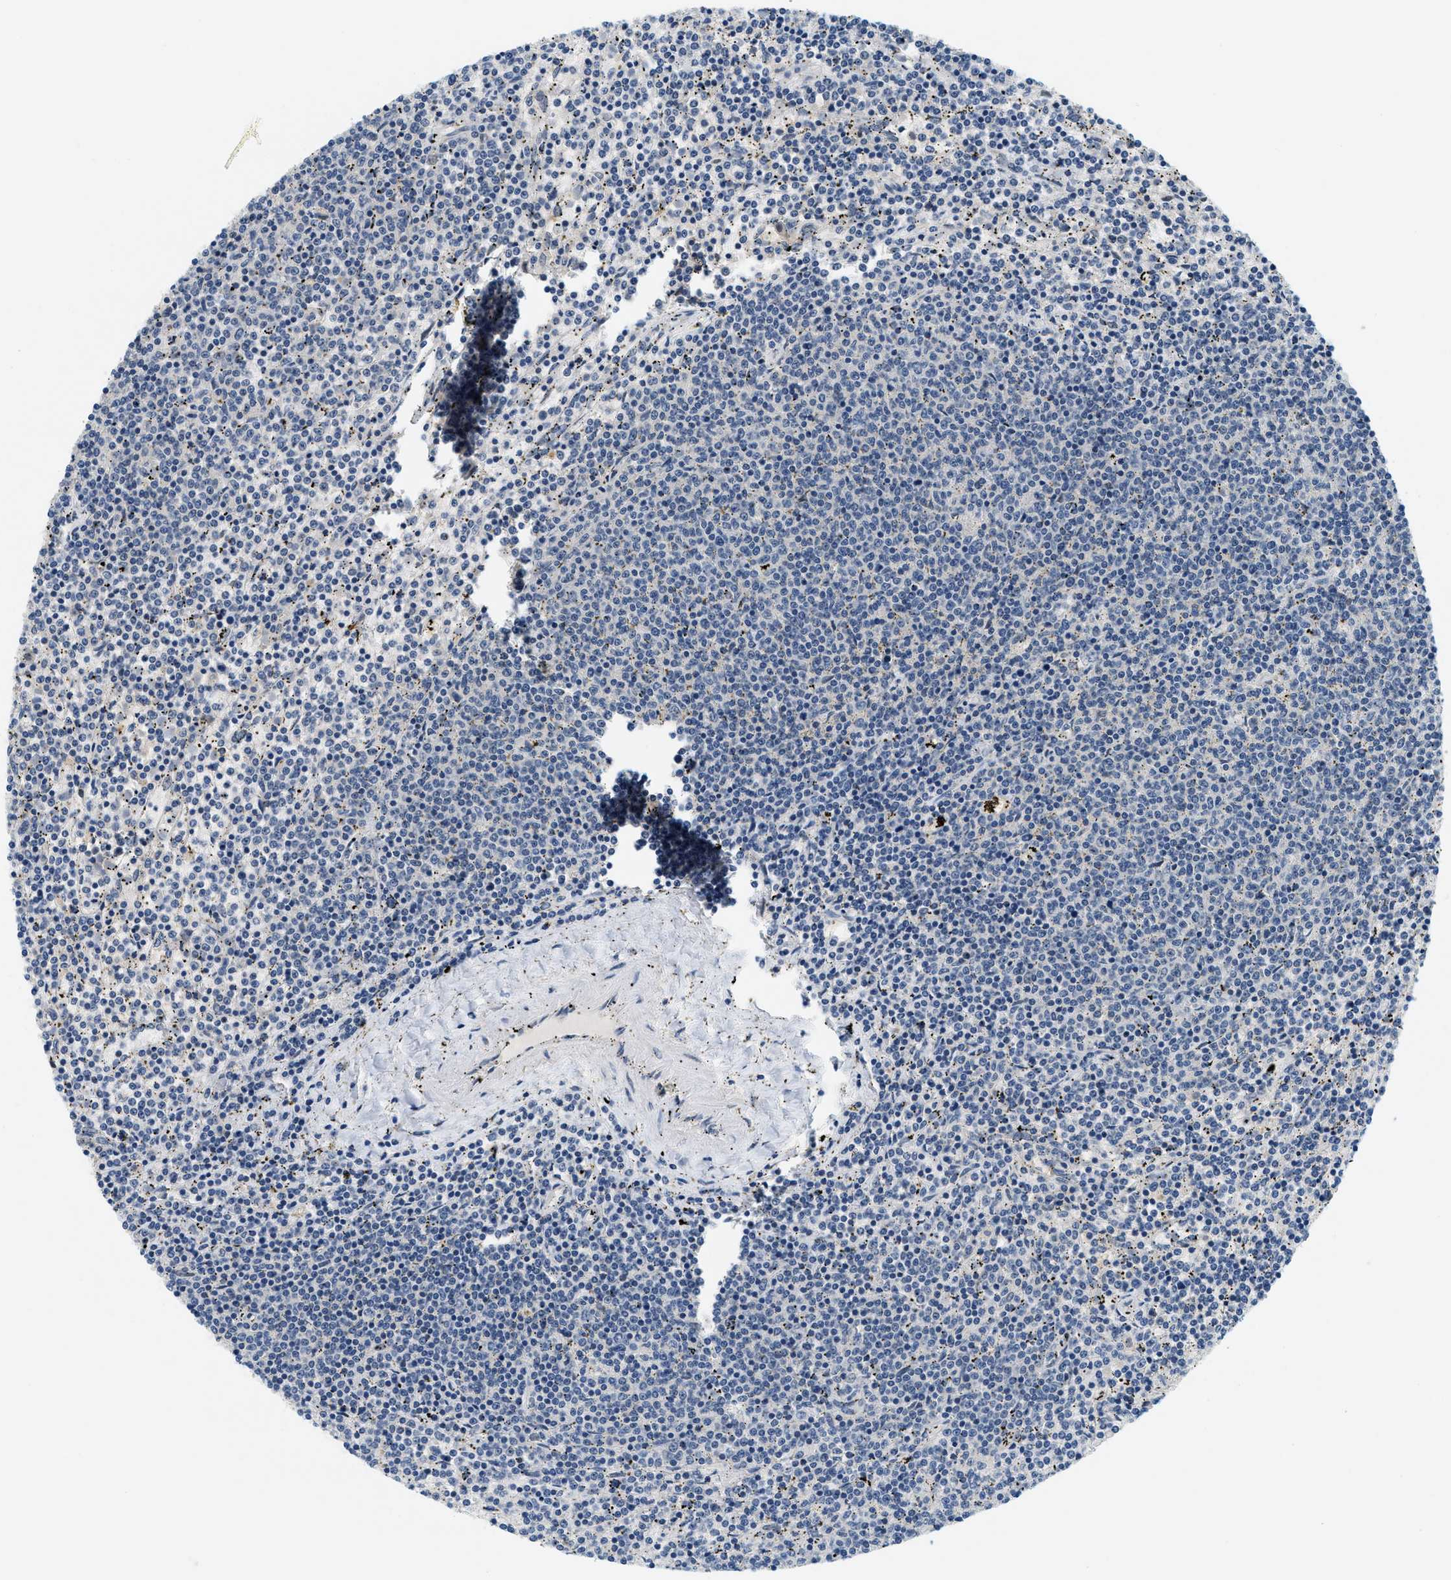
{"staining": {"intensity": "negative", "quantity": "none", "location": "none"}, "tissue": "lymphoma", "cell_type": "Tumor cells", "image_type": "cancer", "snomed": [{"axis": "morphology", "description": "Malignant lymphoma, non-Hodgkin's type, Low grade"}, {"axis": "topography", "description": "Spleen"}], "caption": "The immunohistochemistry micrograph has no significant staining in tumor cells of lymphoma tissue.", "gene": "RASGRP2", "patient": {"sex": "female", "age": 50}}